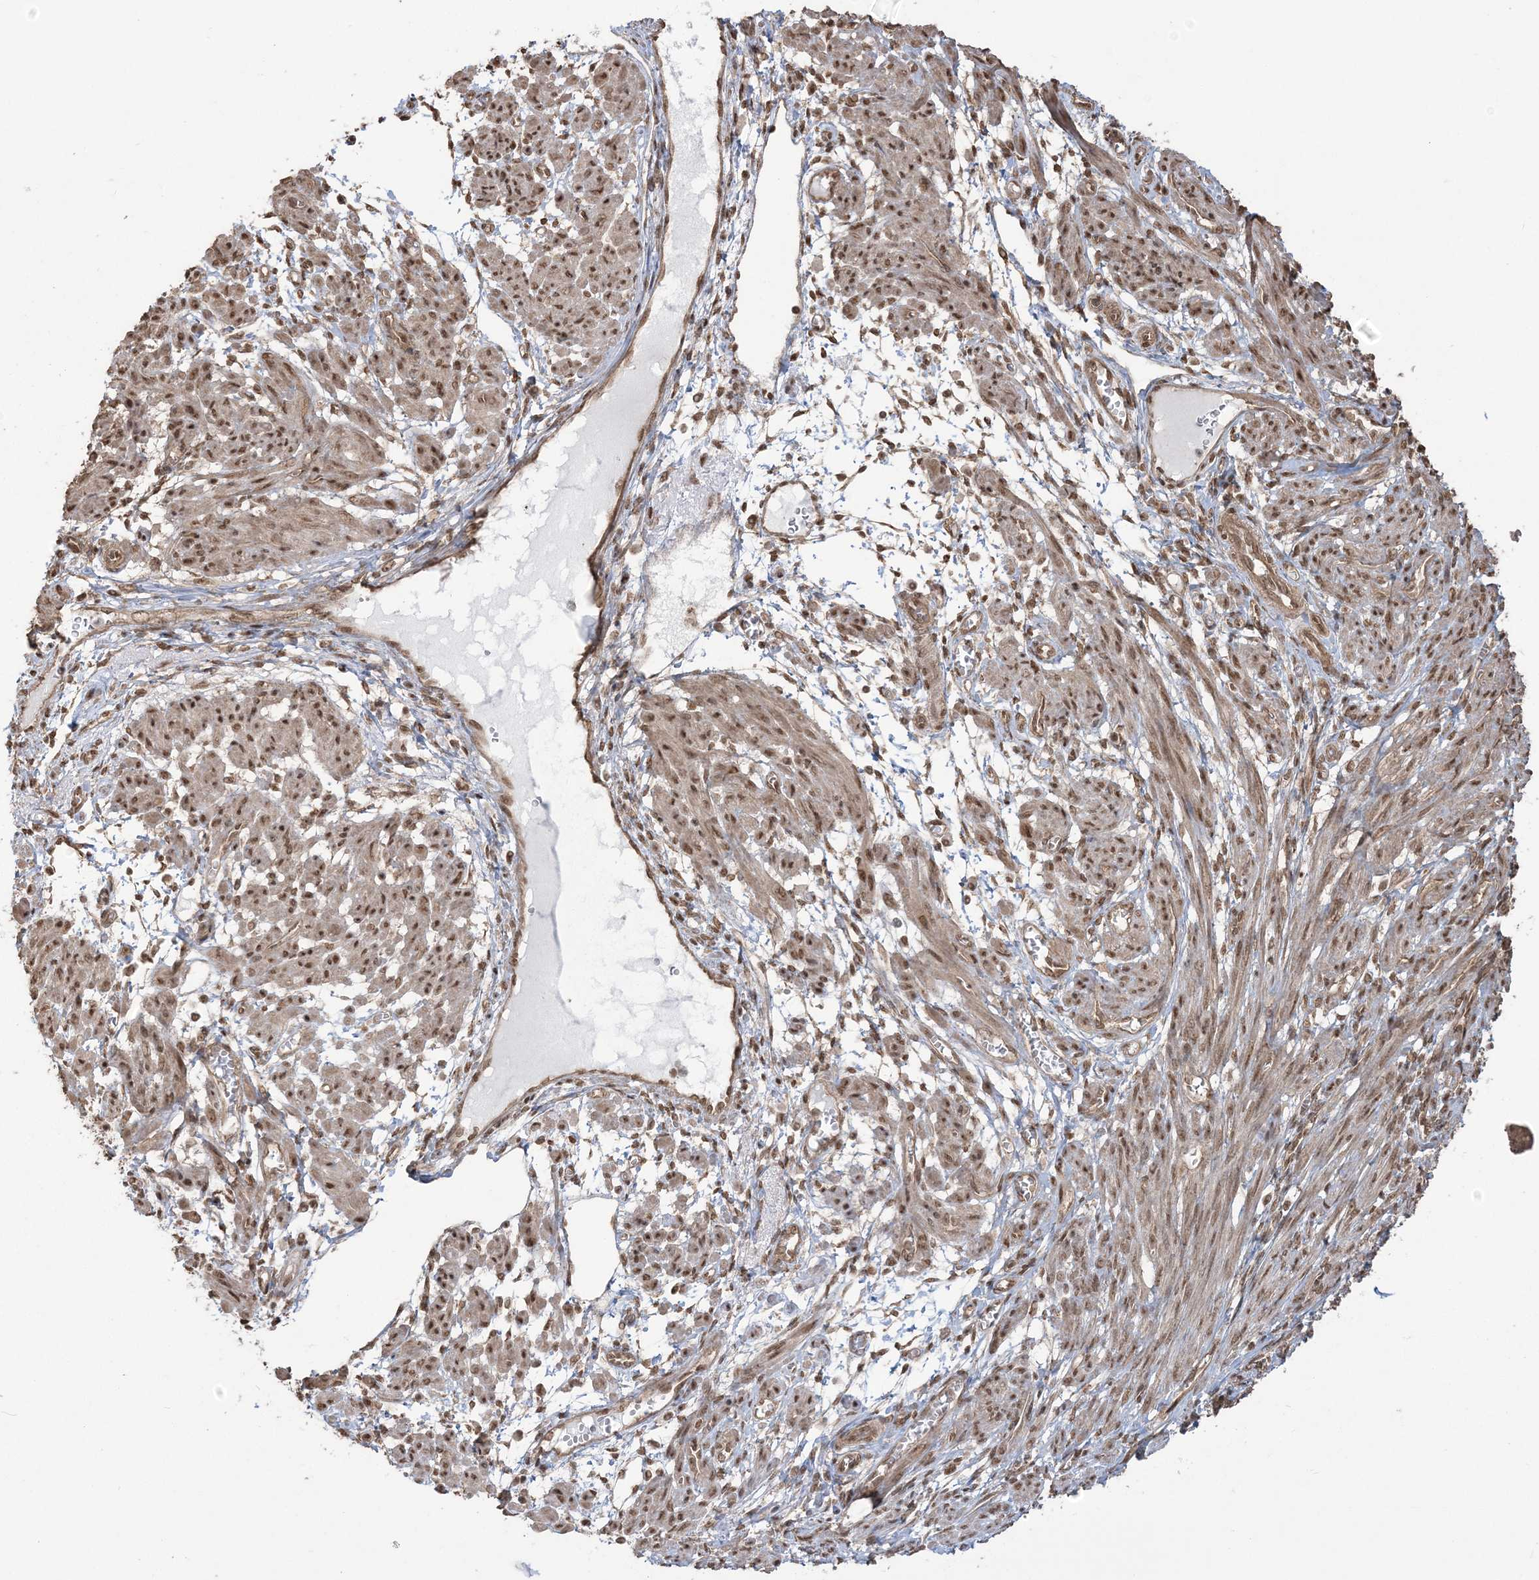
{"staining": {"intensity": "moderate", "quantity": ">75%", "location": "cytoplasmic/membranous,nuclear"}, "tissue": "smooth muscle", "cell_type": "Smooth muscle cells", "image_type": "normal", "snomed": [{"axis": "morphology", "description": "Normal tissue, NOS"}, {"axis": "topography", "description": "Smooth muscle"}], "caption": "Immunohistochemical staining of benign human smooth muscle shows >75% levels of moderate cytoplasmic/membranous,nuclear protein staining in approximately >75% of smooth muscle cells.", "gene": "ZNF839", "patient": {"sex": "female", "age": 39}}